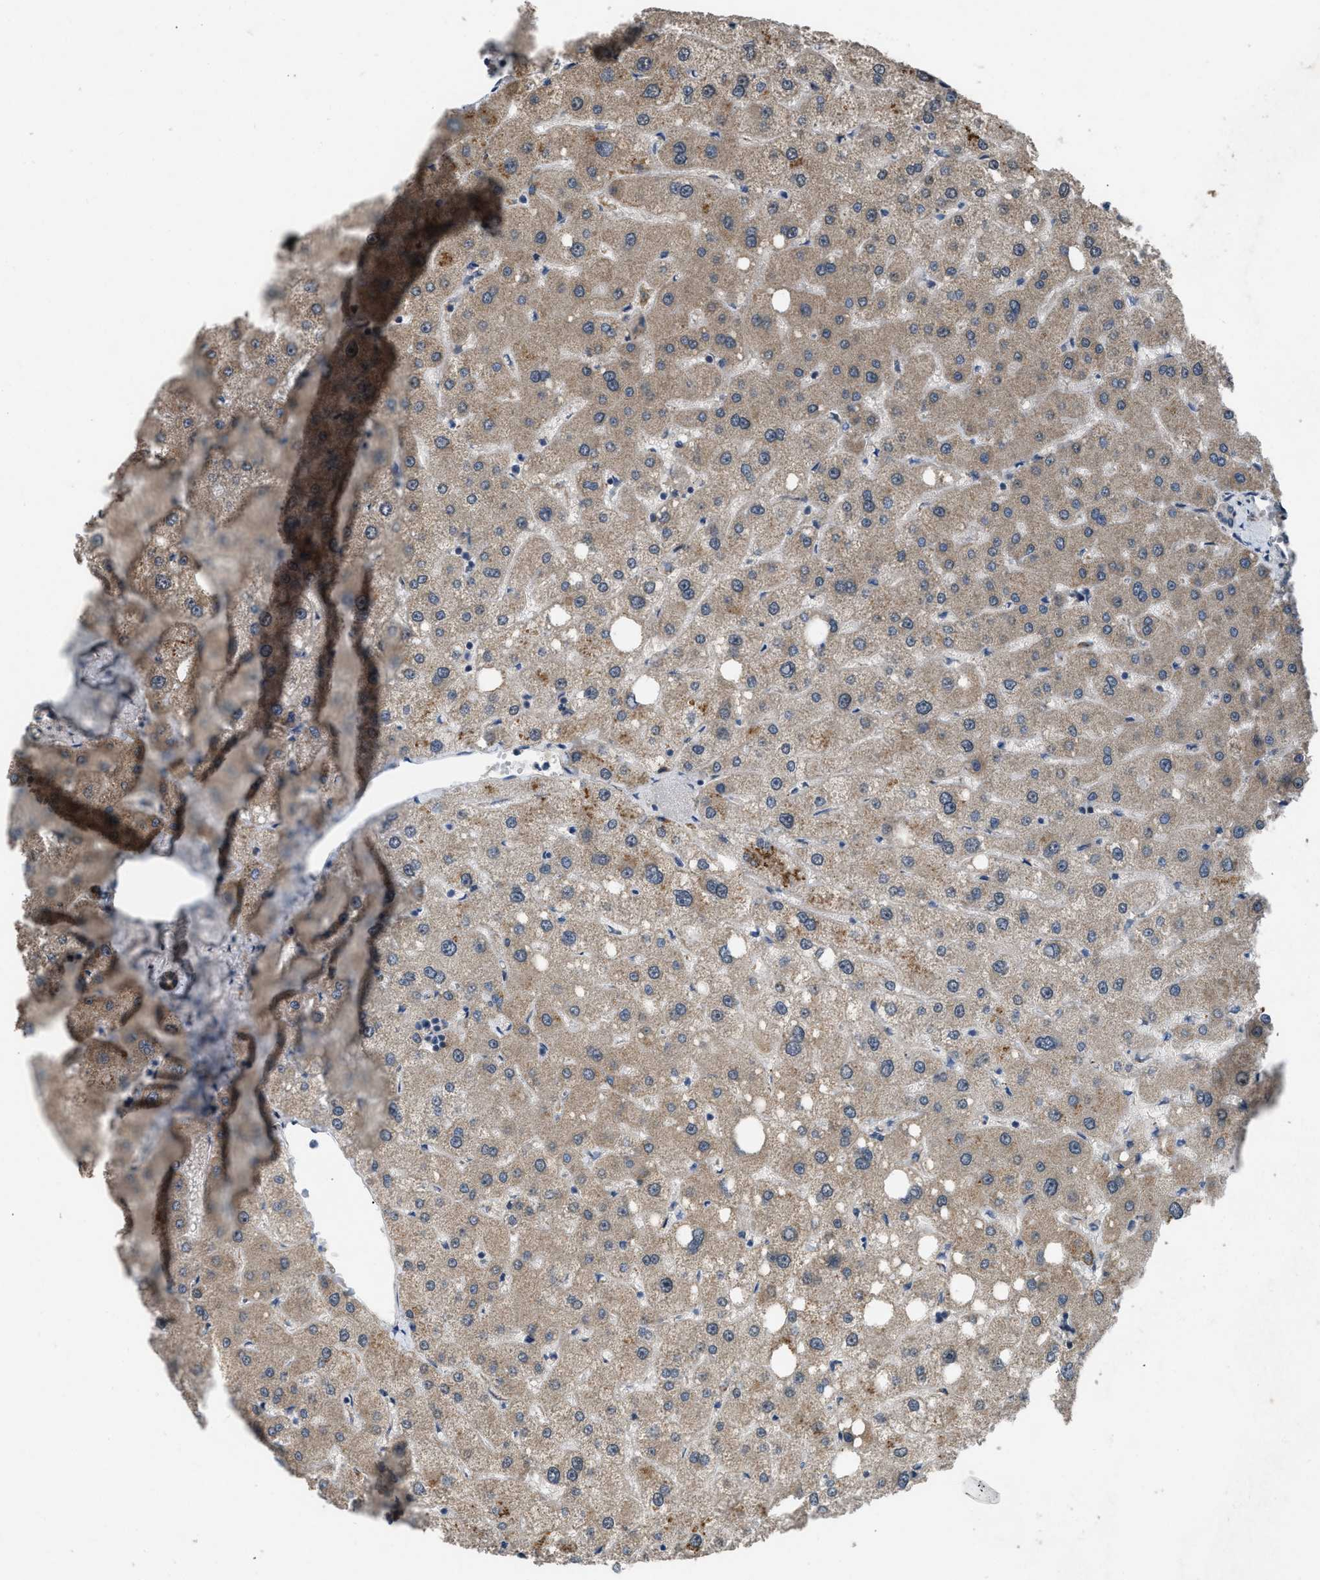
{"staining": {"intensity": "weak", "quantity": "<25%", "location": "cytoplasmic/membranous"}, "tissue": "liver", "cell_type": "Cholangiocytes", "image_type": "normal", "snomed": [{"axis": "morphology", "description": "Normal tissue, NOS"}, {"axis": "topography", "description": "Liver"}], "caption": "Immunohistochemical staining of unremarkable human liver displays no significant expression in cholangiocytes.", "gene": "TMEM150A", "patient": {"sex": "male", "age": 73}}